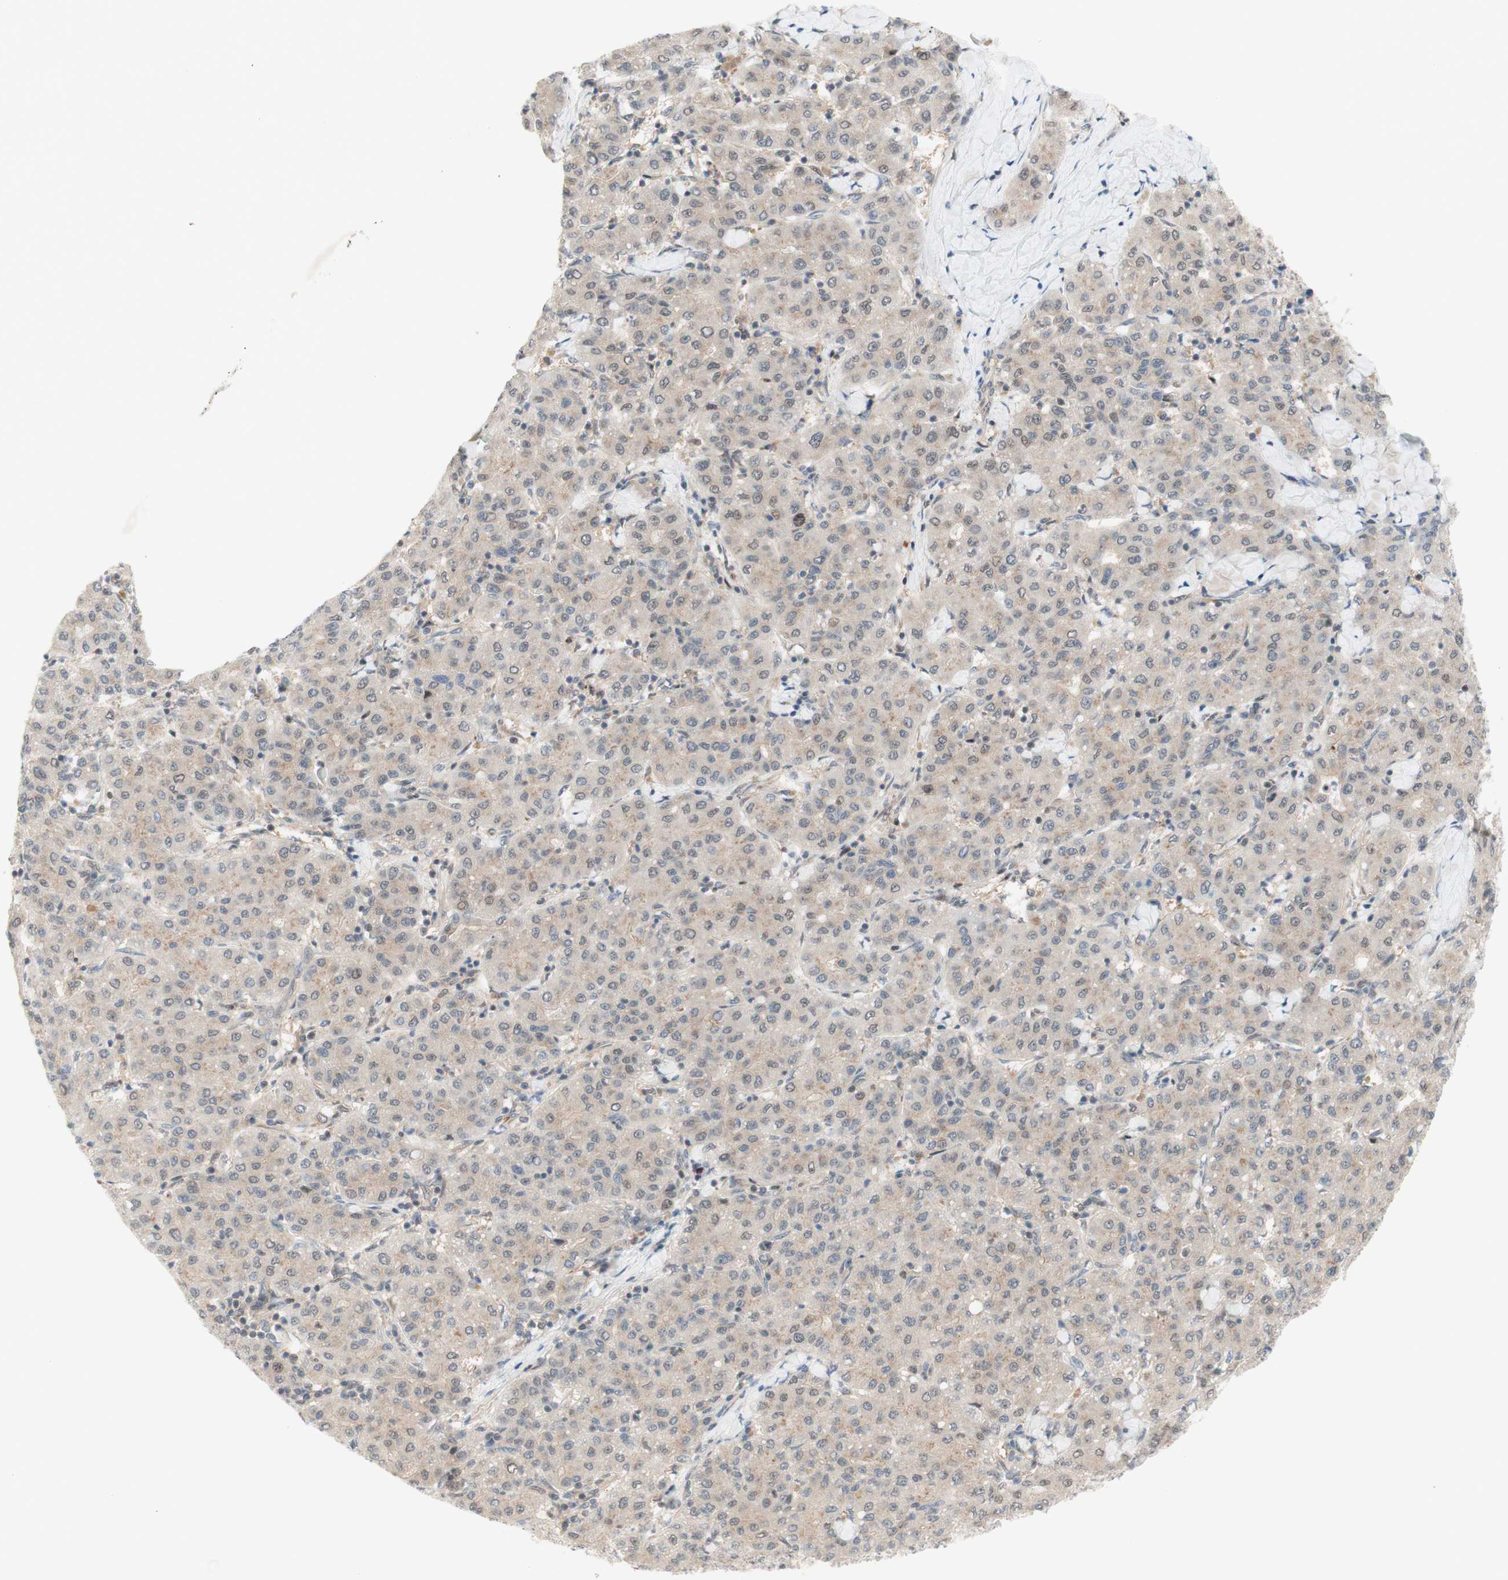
{"staining": {"intensity": "weak", "quantity": "<25%", "location": "nuclear"}, "tissue": "liver cancer", "cell_type": "Tumor cells", "image_type": "cancer", "snomed": [{"axis": "morphology", "description": "Carcinoma, Hepatocellular, NOS"}, {"axis": "topography", "description": "Liver"}], "caption": "A micrograph of liver hepatocellular carcinoma stained for a protein displays no brown staining in tumor cells. The staining was performed using DAB to visualize the protein expression in brown, while the nuclei were stained in blue with hematoxylin (Magnification: 20x).", "gene": "RFNG", "patient": {"sex": "male", "age": 65}}